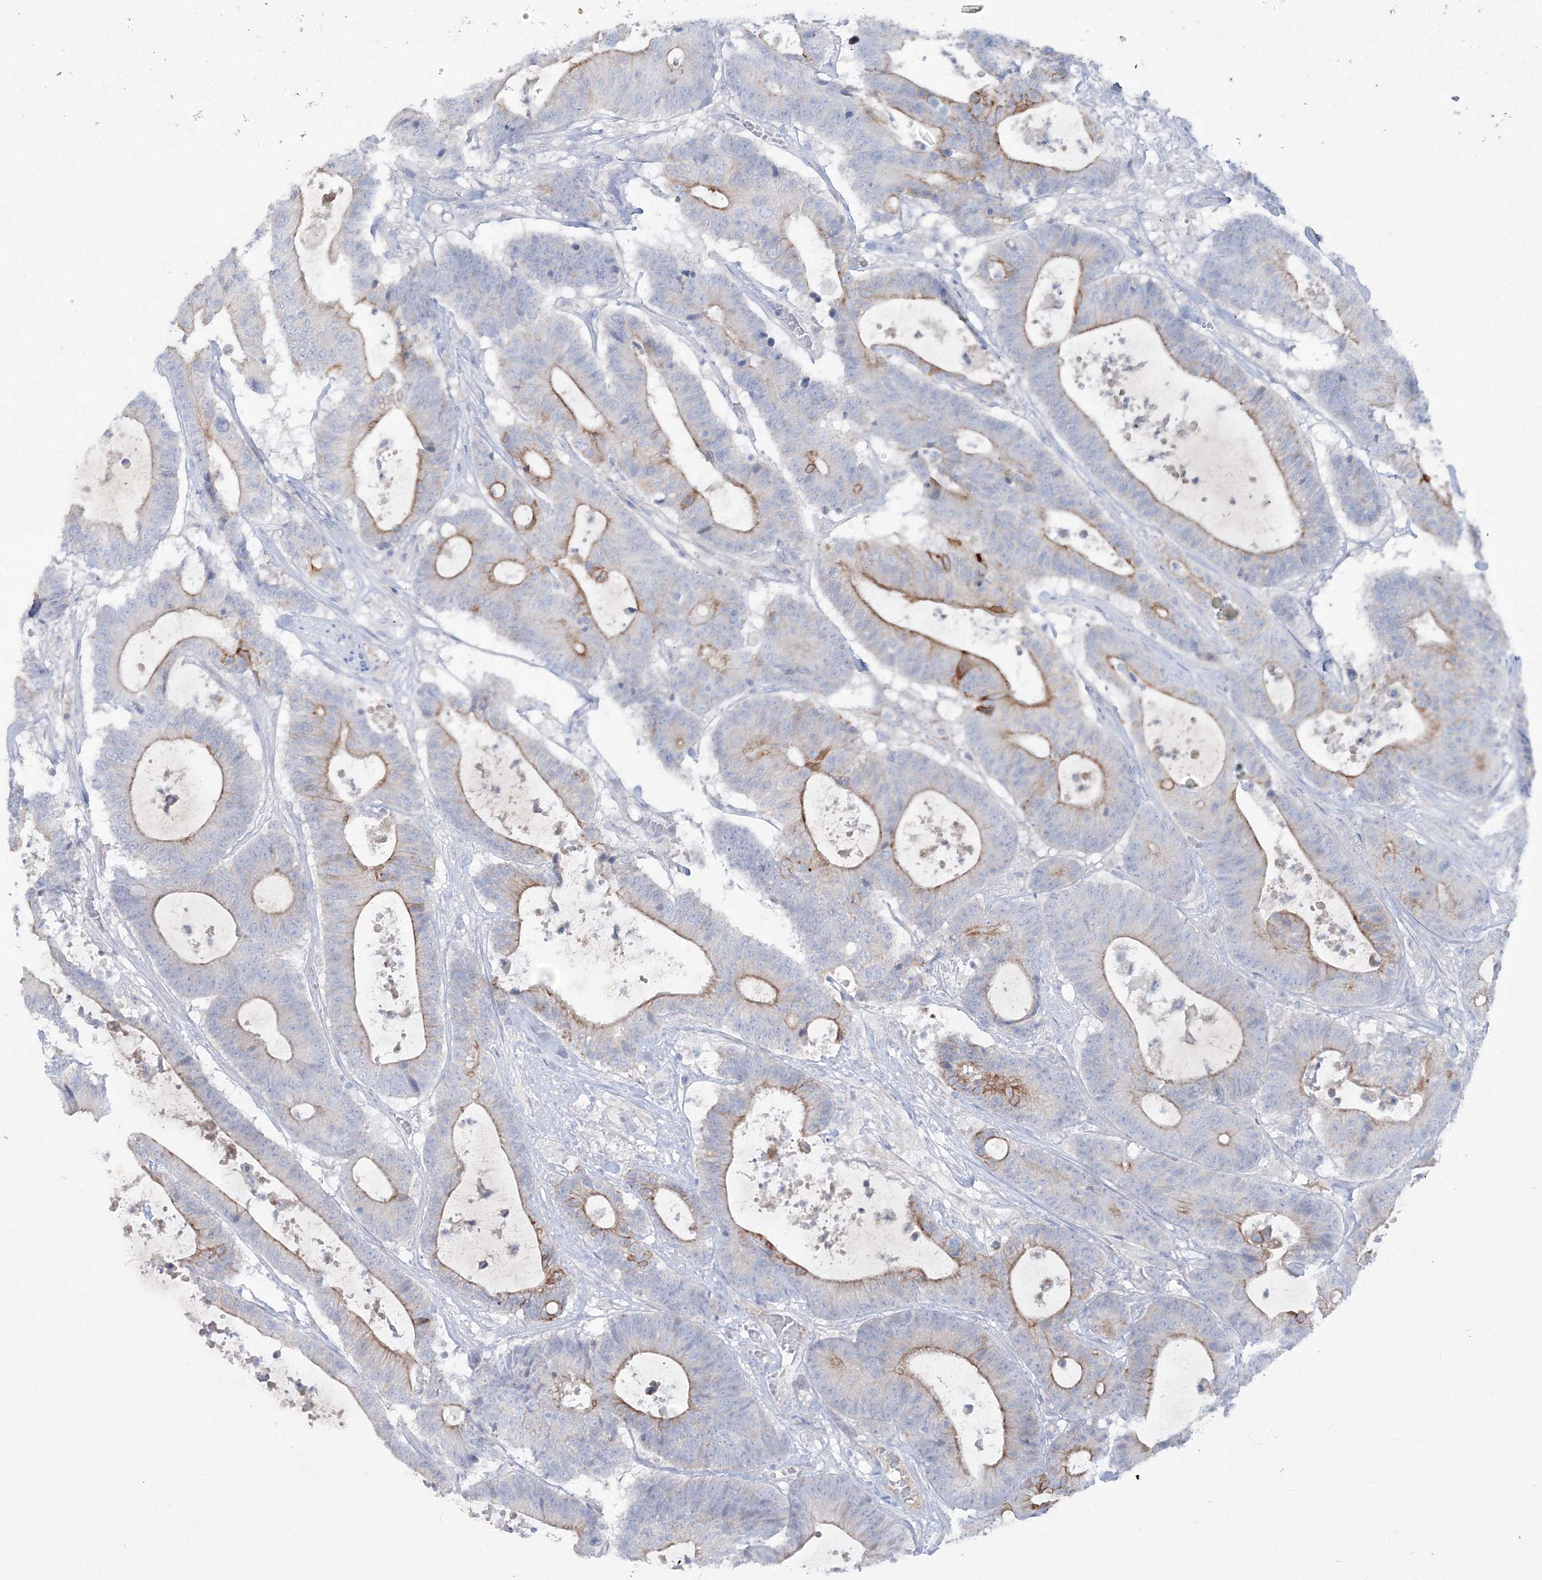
{"staining": {"intensity": "moderate", "quantity": "<25%", "location": "cytoplasmic/membranous"}, "tissue": "colorectal cancer", "cell_type": "Tumor cells", "image_type": "cancer", "snomed": [{"axis": "morphology", "description": "Adenocarcinoma, NOS"}, {"axis": "topography", "description": "Colon"}], "caption": "Moderate cytoplasmic/membranous staining is seen in approximately <25% of tumor cells in colorectal cancer (adenocarcinoma).", "gene": "TMEM139", "patient": {"sex": "female", "age": 84}}